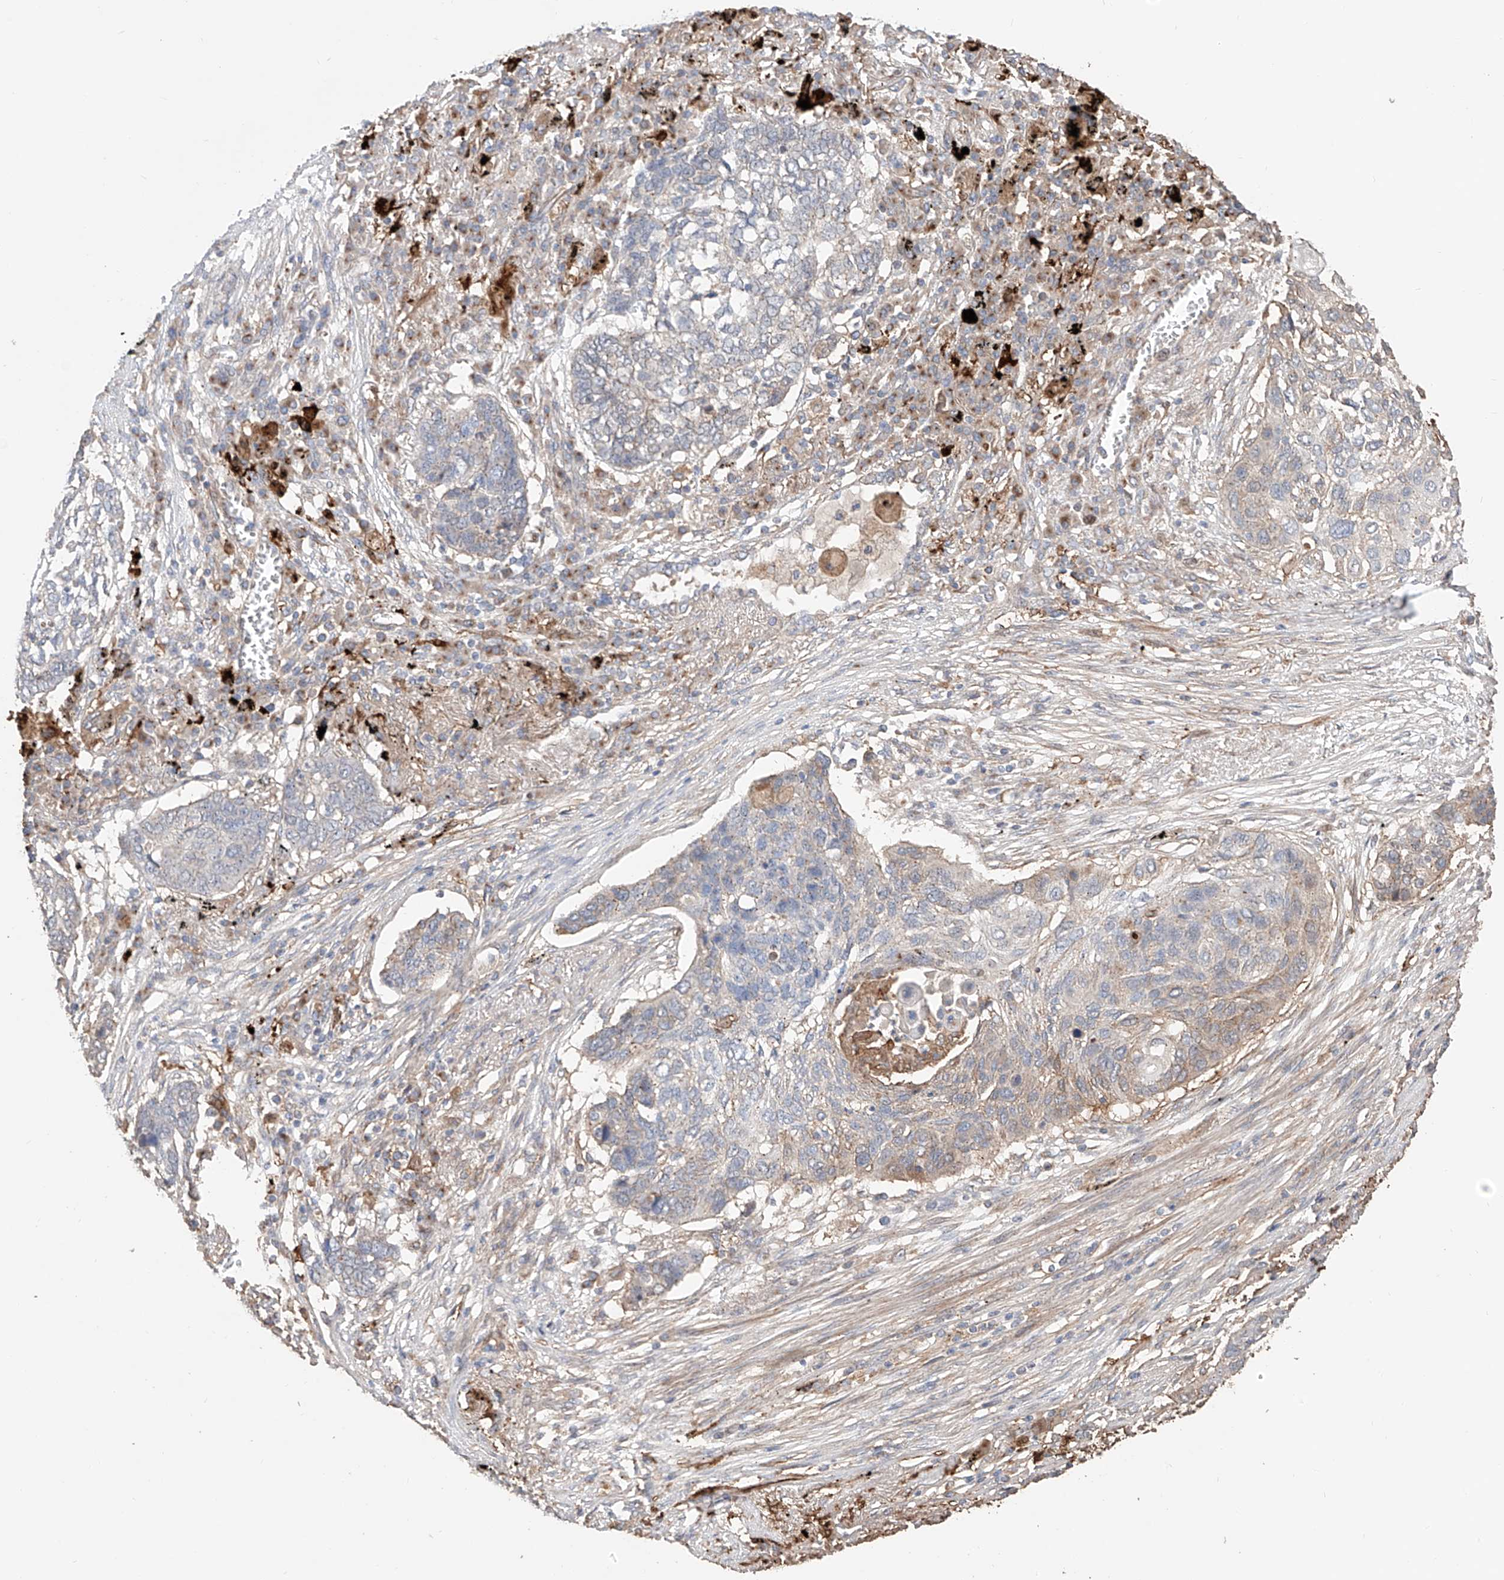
{"staining": {"intensity": "weak", "quantity": "<25%", "location": "cytoplasmic/membranous"}, "tissue": "lung cancer", "cell_type": "Tumor cells", "image_type": "cancer", "snomed": [{"axis": "morphology", "description": "Squamous cell carcinoma, NOS"}, {"axis": "topography", "description": "Lung"}], "caption": "A histopathology image of lung squamous cell carcinoma stained for a protein shows no brown staining in tumor cells.", "gene": "MOSPD1", "patient": {"sex": "female", "age": 63}}